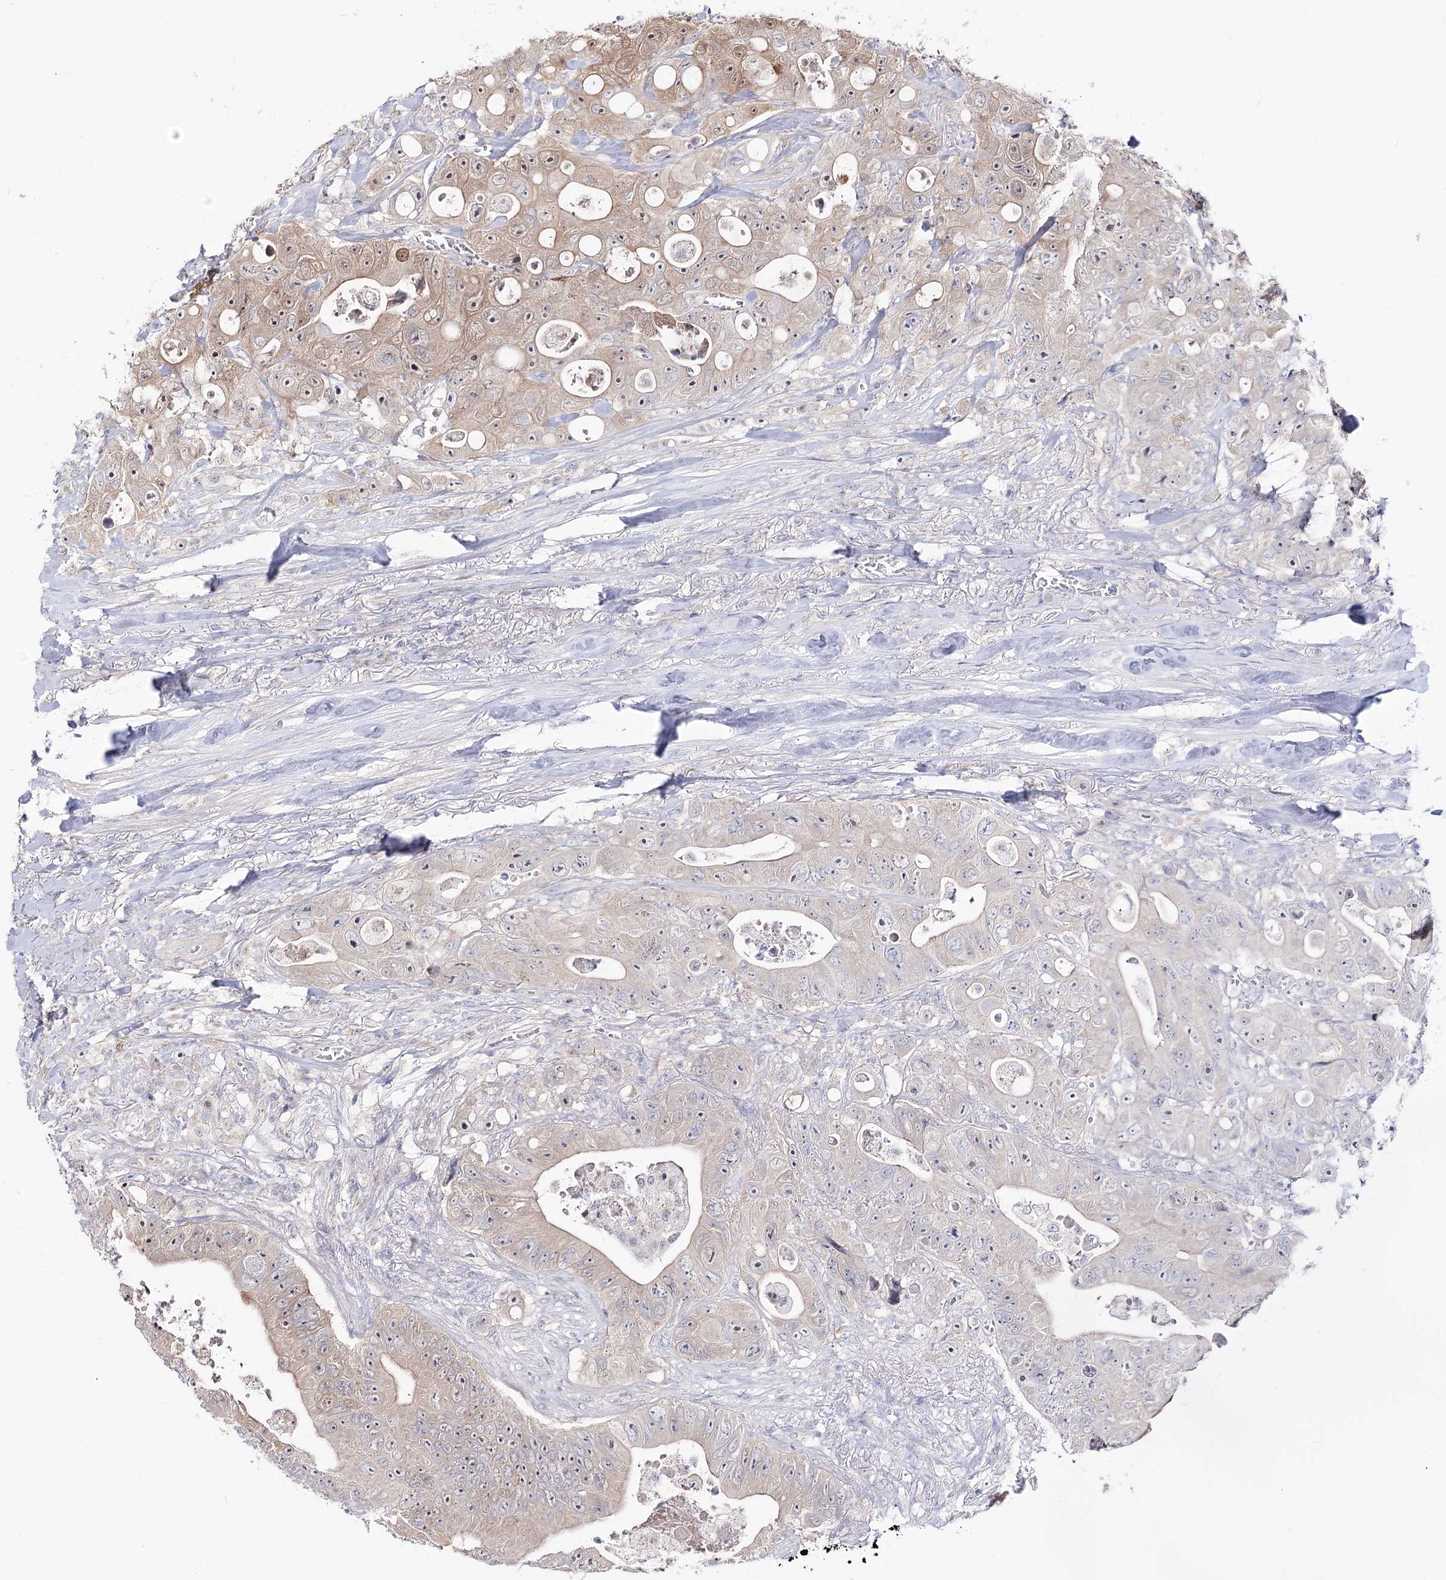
{"staining": {"intensity": "moderate", "quantity": "25%-75%", "location": "cytoplasmic/membranous,nuclear"}, "tissue": "colorectal cancer", "cell_type": "Tumor cells", "image_type": "cancer", "snomed": [{"axis": "morphology", "description": "Adenocarcinoma, NOS"}, {"axis": "topography", "description": "Colon"}], "caption": "Moderate cytoplasmic/membranous and nuclear positivity for a protein is identified in about 25%-75% of tumor cells of colorectal cancer (adenocarcinoma) using immunohistochemistry.", "gene": "C11orf80", "patient": {"sex": "female", "age": 46}}